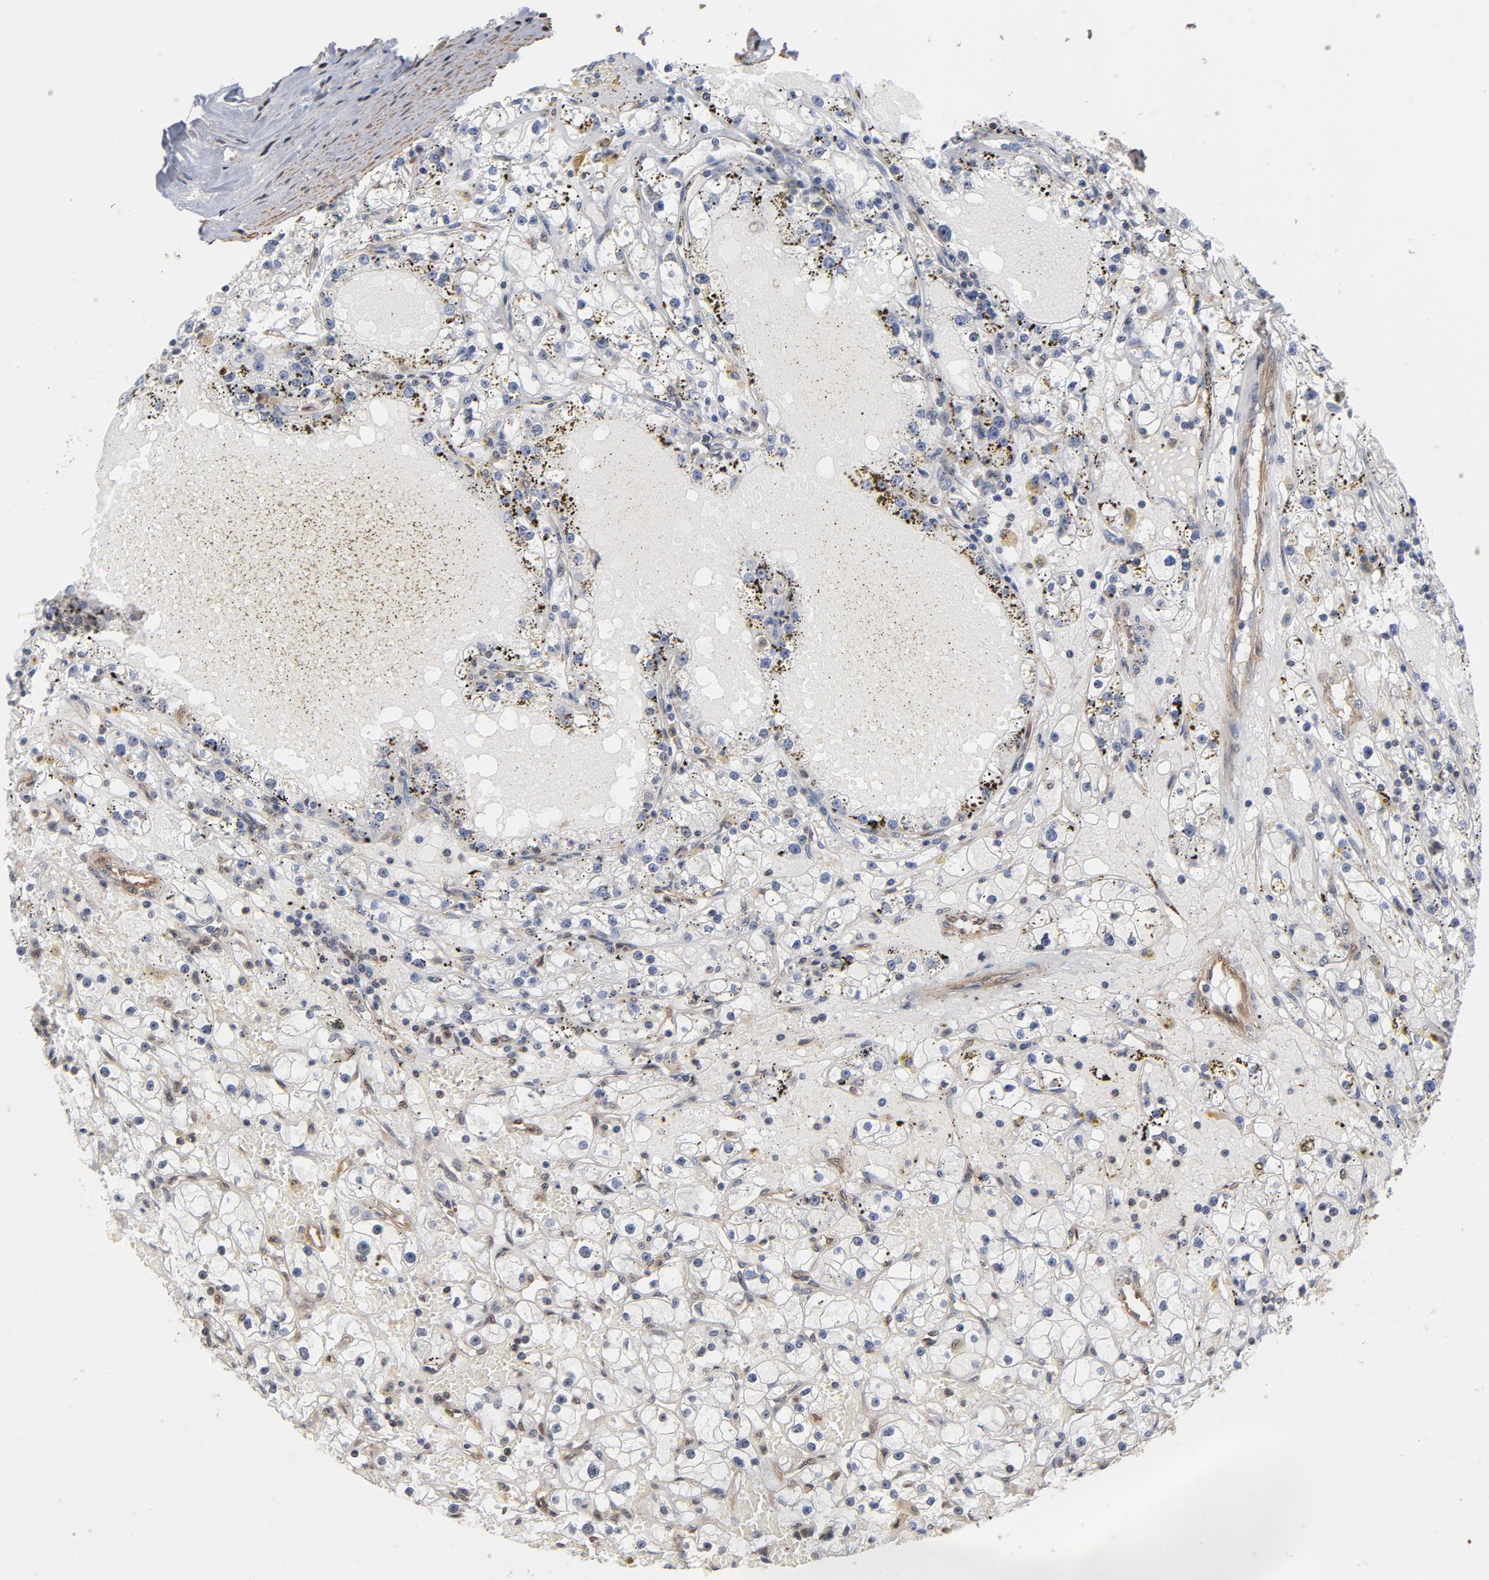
{"staining": {"intensity": "moderate", "quantity": "25%-75%", "location": "cytoplasmic/membranous"}, "tissue": "renal cancer", "cell_type": "Tumor cells", "image_type": "cancer", "snomed": [{"axis": "morphology", "description": "Adenocarcinoma, NOS"}, {"axis": "topography", "description": "Kidney"}], "caption": "Moderate cytoplasmic/membranous staining is identified in about 25%-75% of tumor cells in renal cancer. (IHC, brightfield microscopy, high magnification).", "gene": "CDC37", "patient": {"sex": "male", "age": 56}}